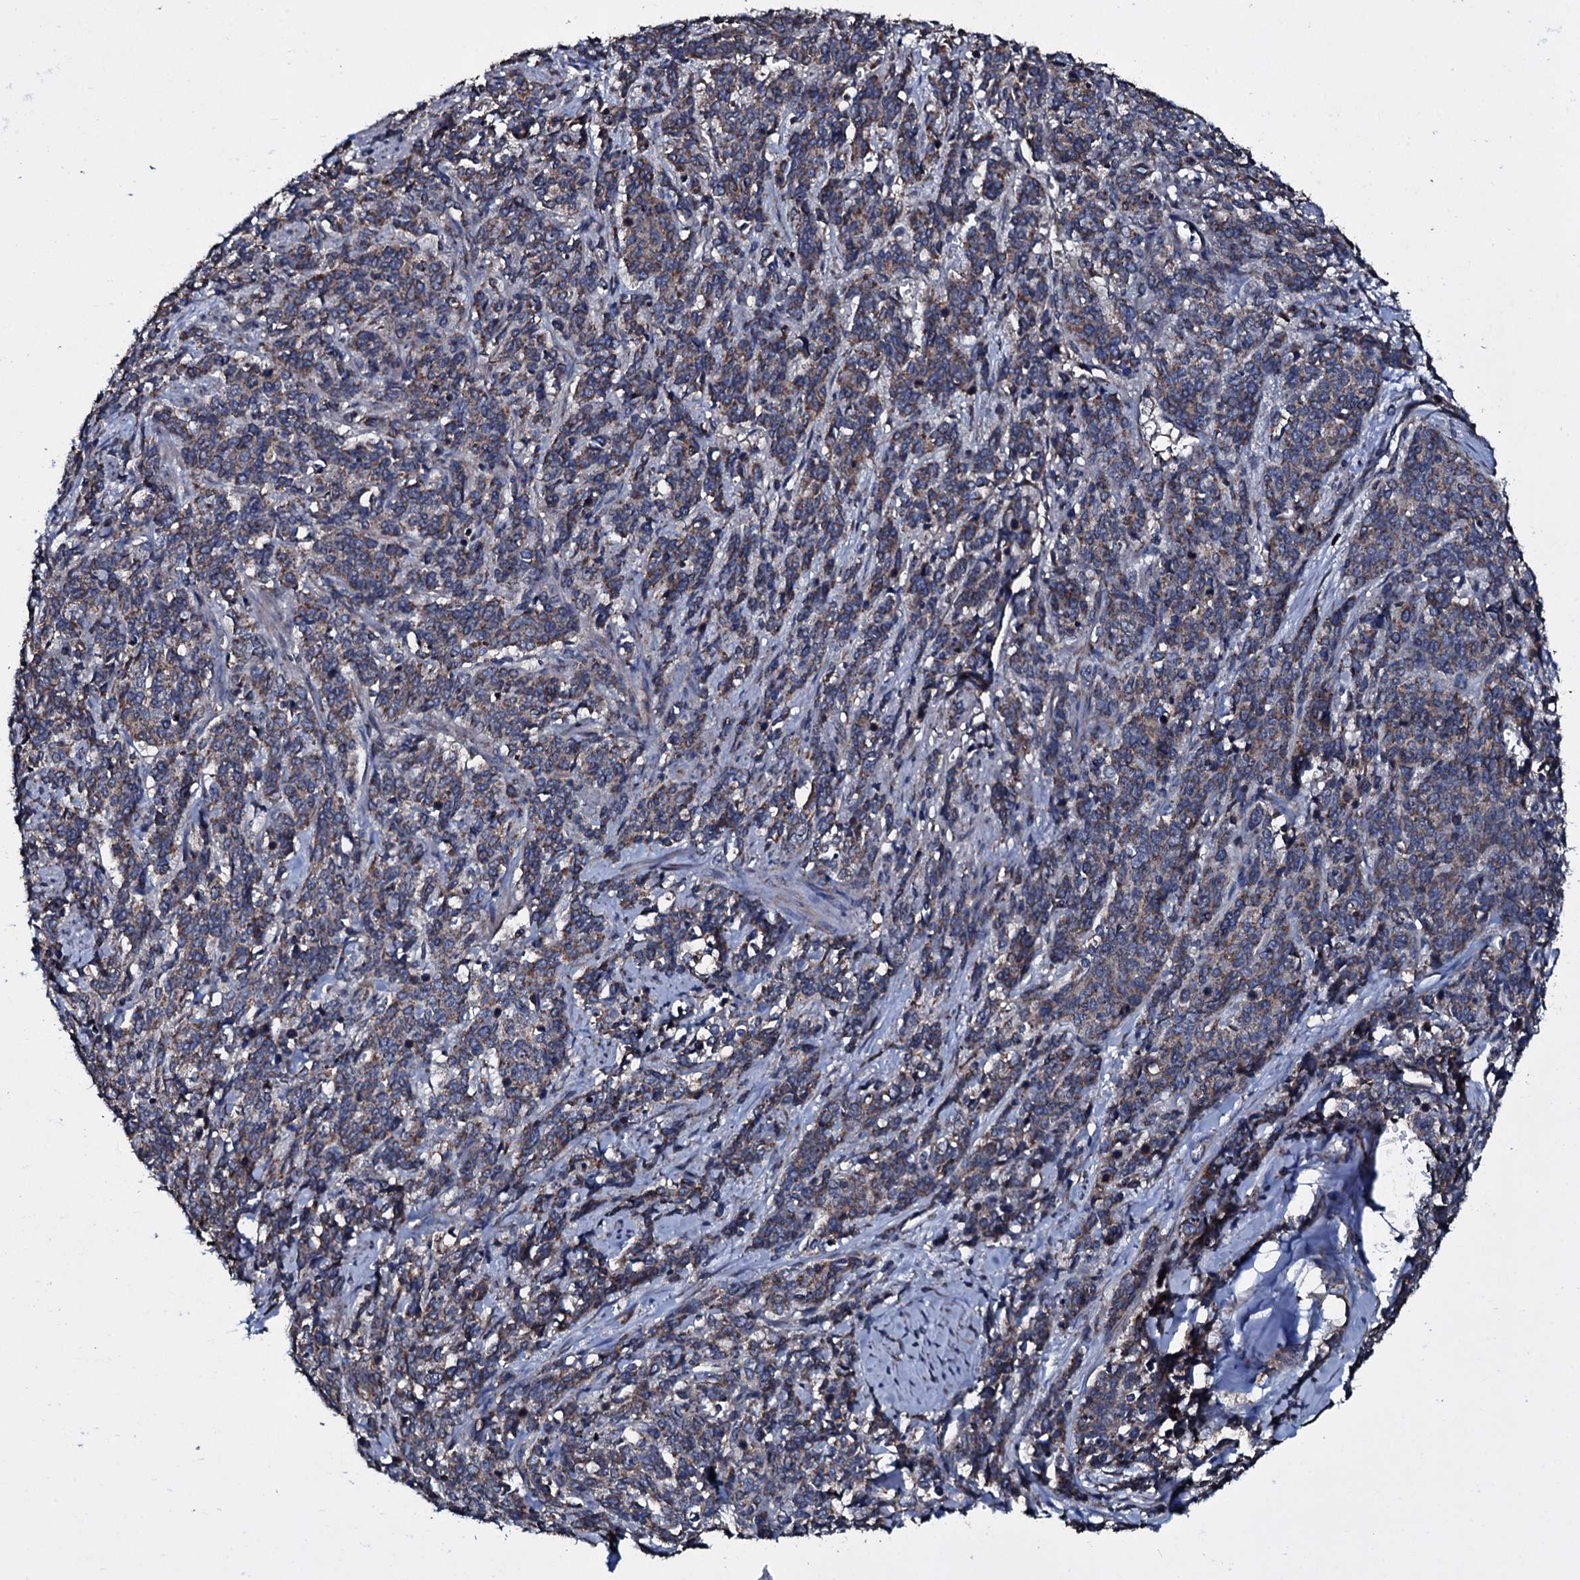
{"staining": {"intensity": "weak", "quantity": "25%-75%", "location": "cytoplasmic/membranous"}, "tissue": "cervical cancer", "cell_type": "Tumor cells", "image_type": "cancer", "snomed": [{"axis": "morphology", "description": "Squamous cell carcinoma, NOS"}, {"axis": "topography", "description": "Cervix"}], "caption": "Cervical cancer stained for a protein (brown) reveals weak cytoplasmic/membranous positive staining in about 25%-75% of tumor cells.", "gene": "ACSS3", "patient": {"sex": "female", "age": 60}}